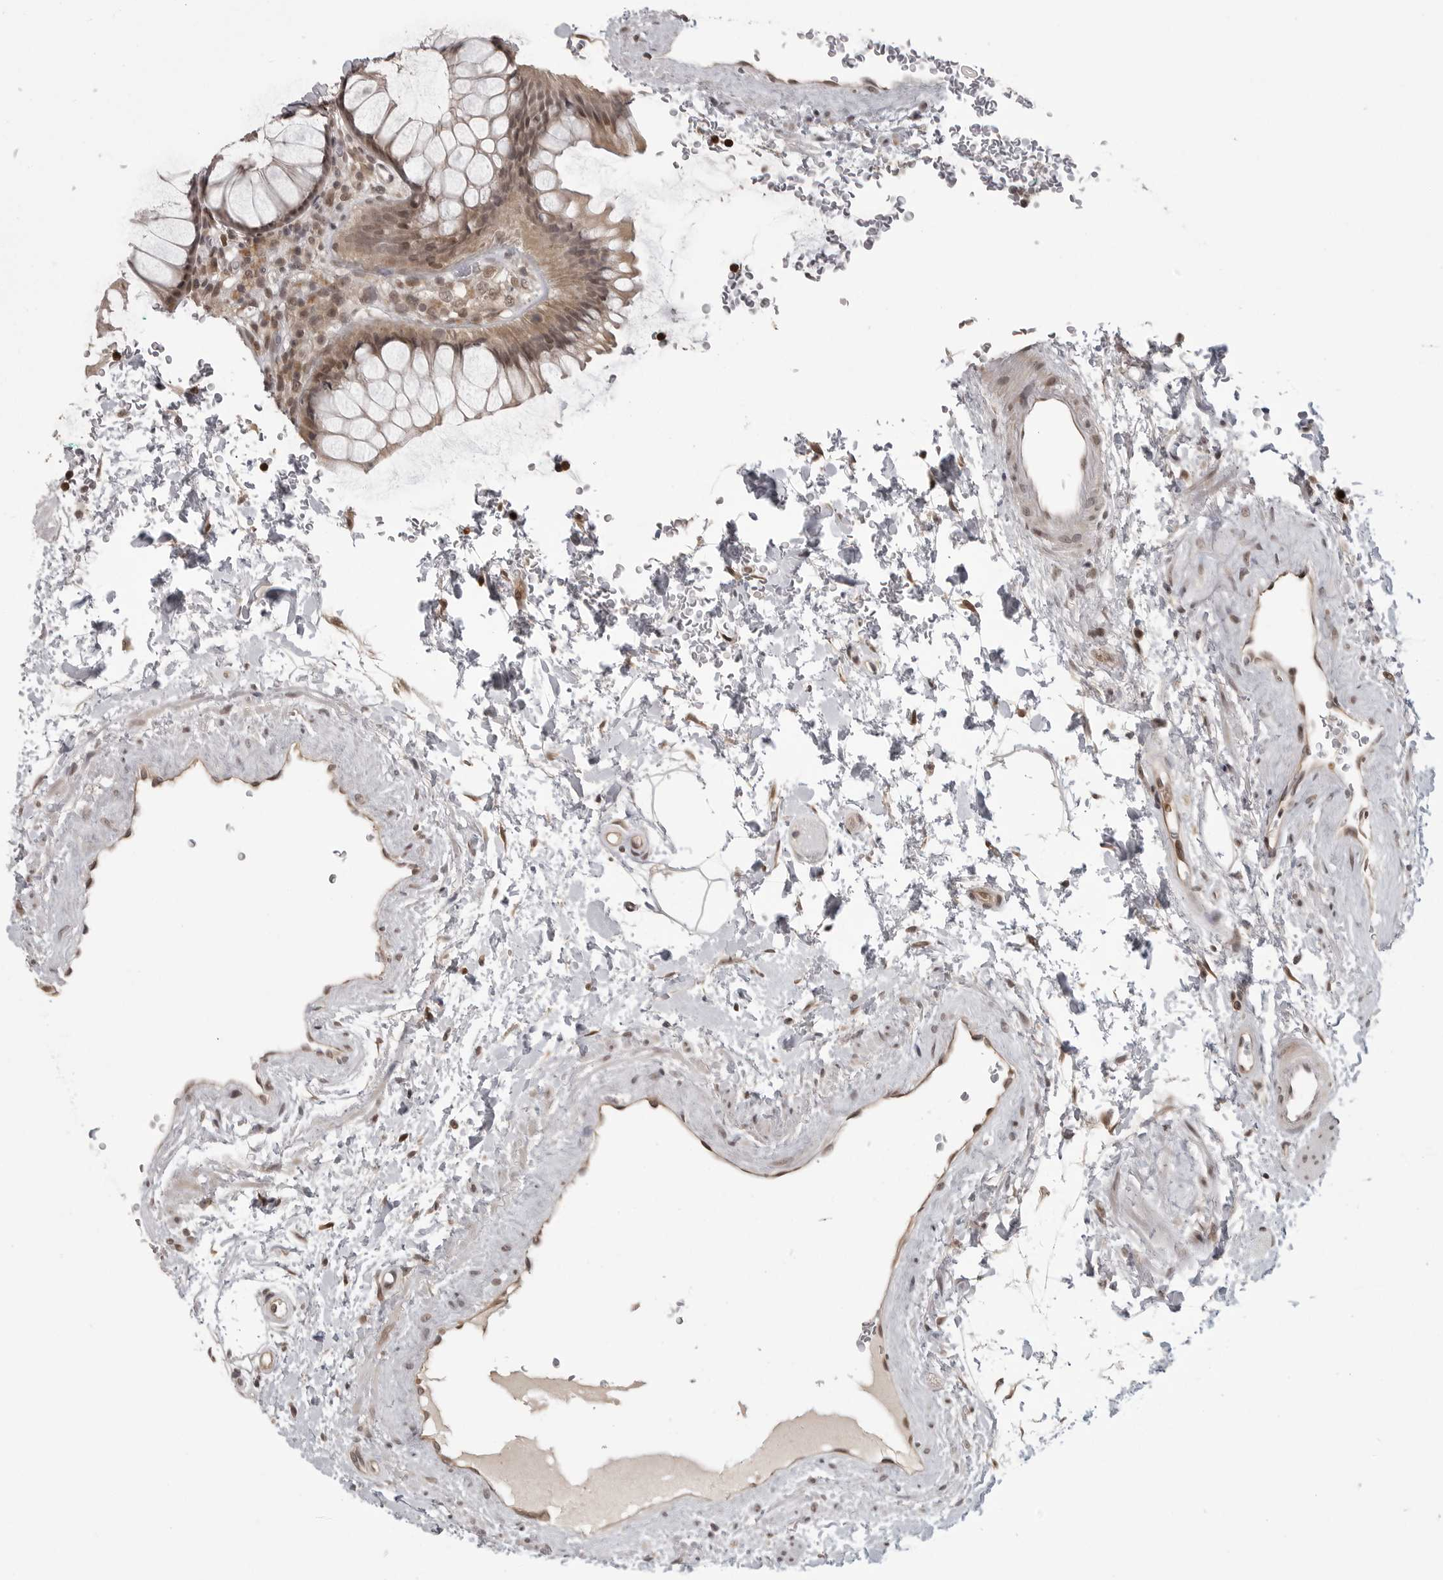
{"staining": {"intensity": "moderate", "quantity": ">75%", "location": "cytoplasmic/membranous,nuclear"}, "tissue": "rectum", "cell_type": "Glandular cells", "image_type": "normal", "snomed": [{"axis": "morphology", "description": "Normal tissue, NOS"}, {"axis": "topography", "description": "Rectum"}], "caption": "This is a micrograph of IHC staining of unremarkable rectum, which shows moderate positivity in the cytoplasmic/membranous,nuclear of glandular cells.", "gene": "PEG3", "patient": {"sex": "male", "age": 51}}